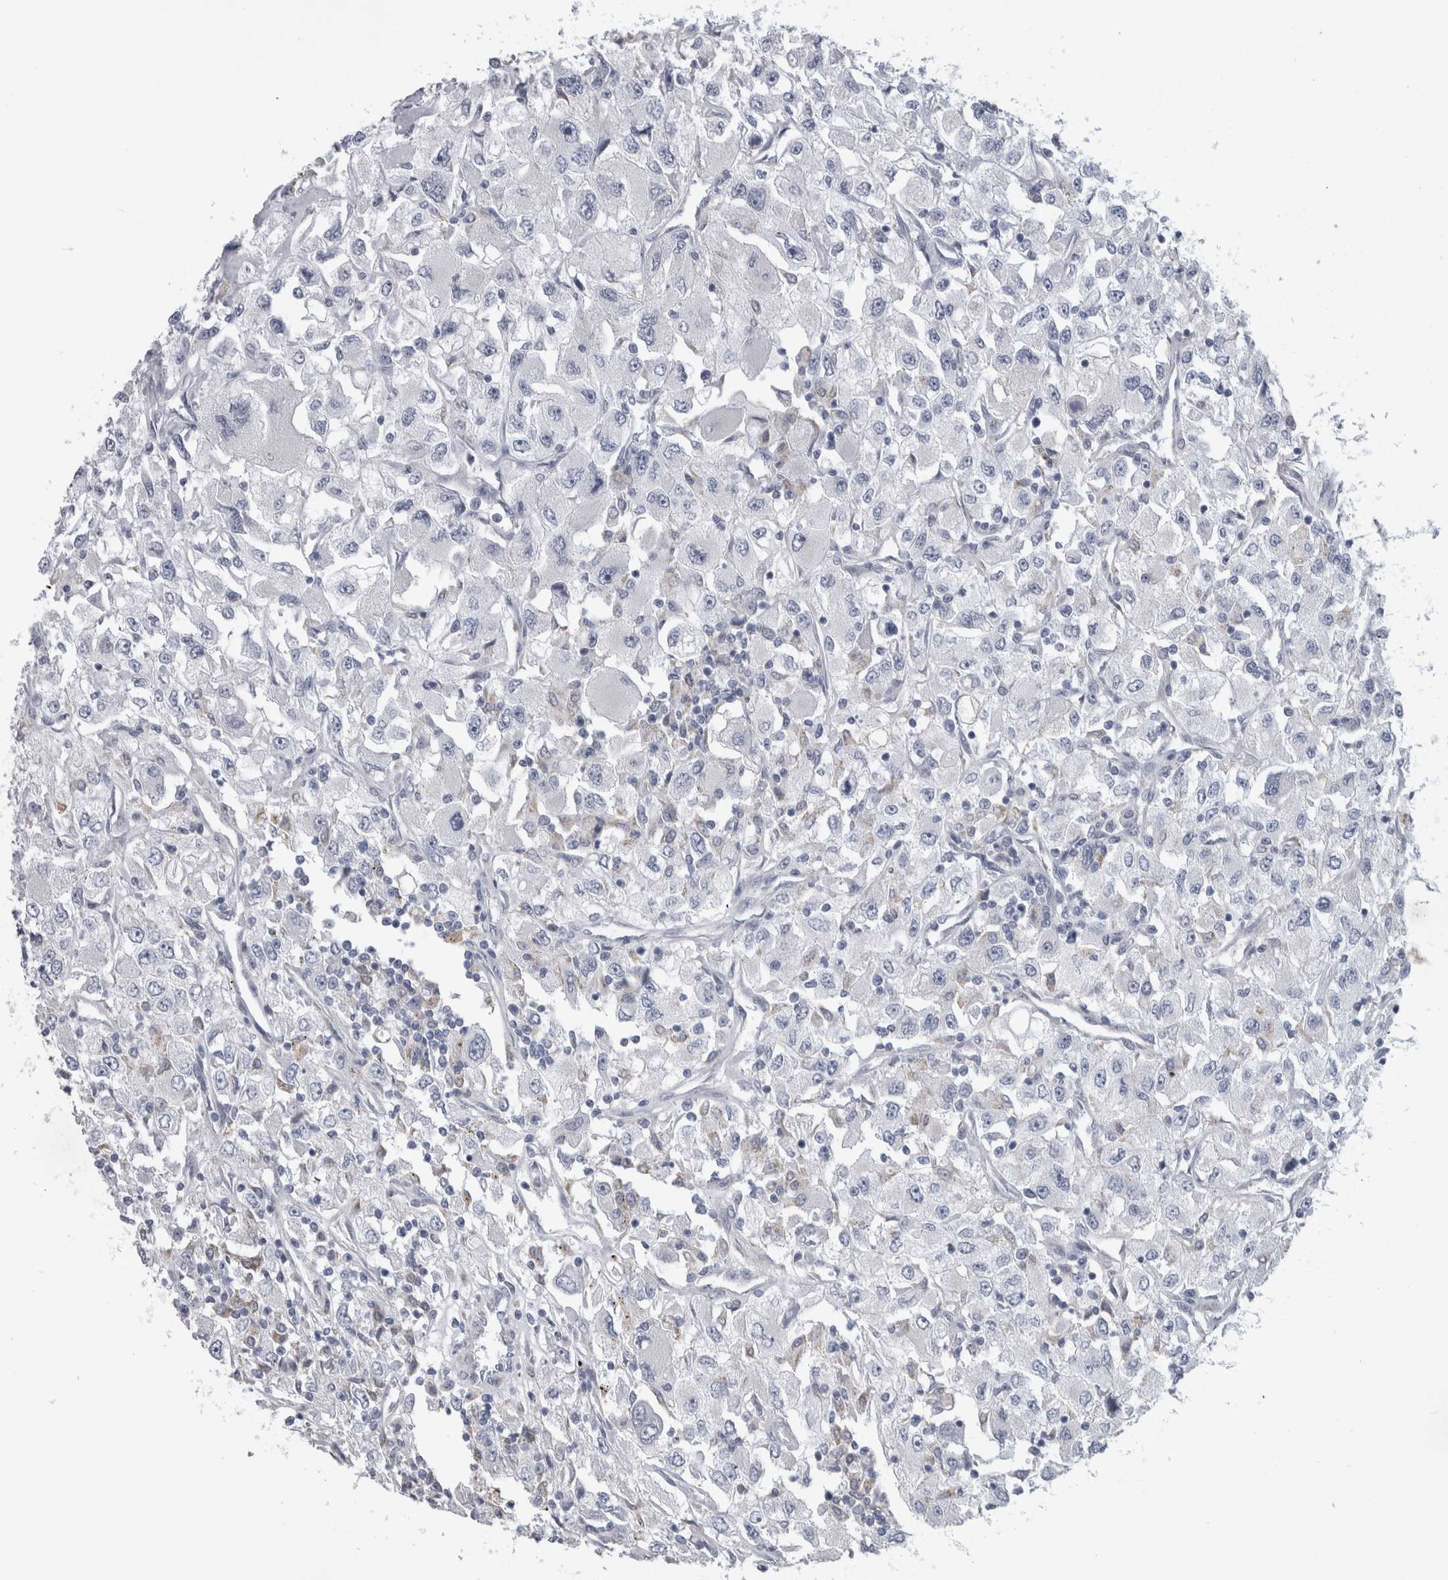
{"staining": {"intensity": "negative", "quantity": "none", "location": "none"}, "tissue": "renal cancer", "cell_type": "Tumor cells", "image_type": "cancer", "snomed": [{"axis": "morphology", "description": "Adenocarcinoma, NOS"}, {"axis": "topography", "description": "Kidney"}], "caption": "Immunohistochemical staining of human adenocarcinoma (renal) displays no significant positivity in tumor cells.", "gene": "DHRS4", "patient": {"sex": "female", "age": 52}}